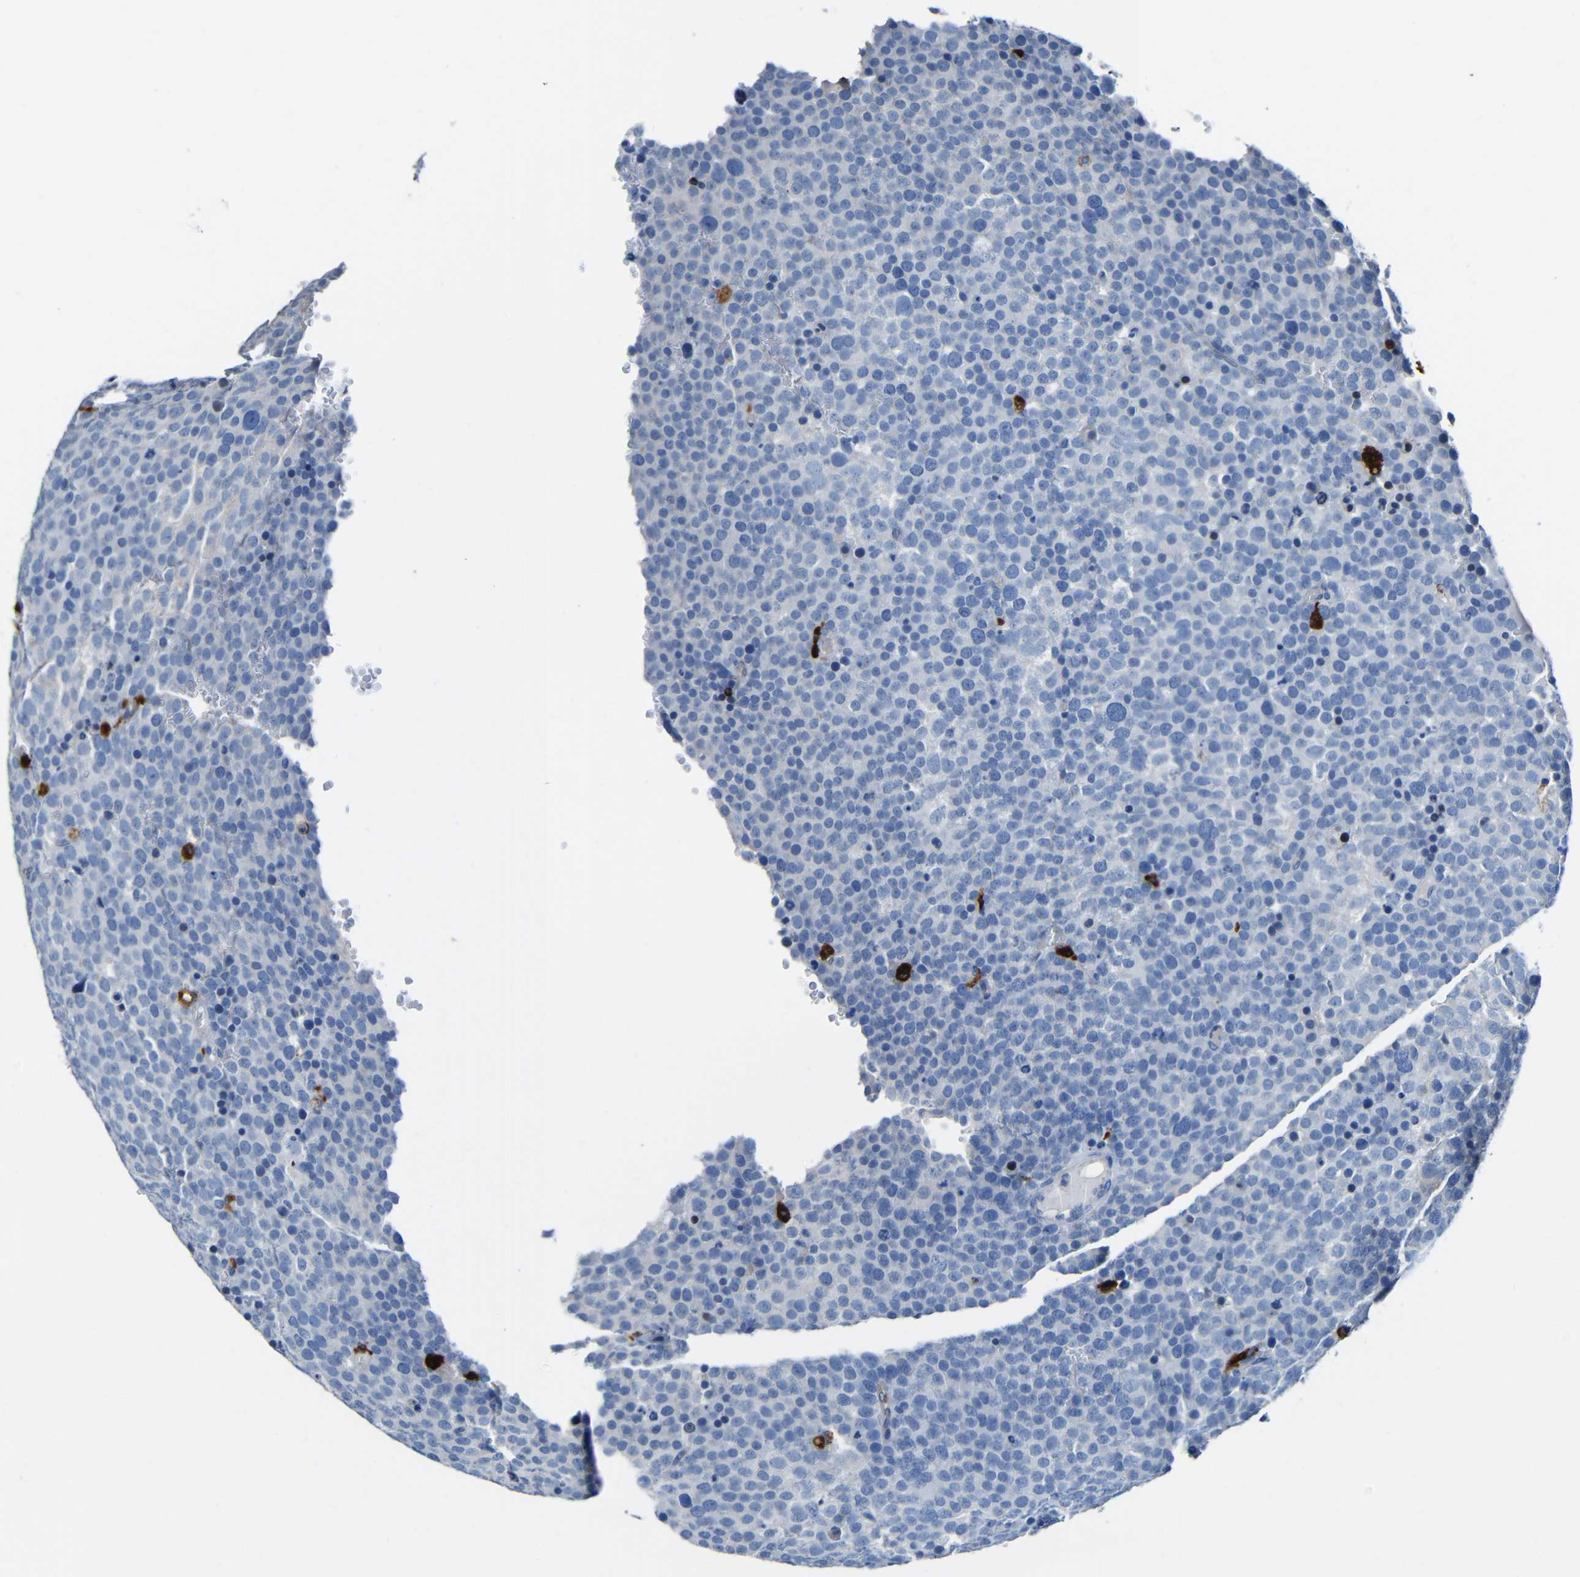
{"staining": {"intensity": "negative", "quantity": "none", "location": "none"}, "tissue": "testis cancer", "cell_type": "Tumor cells", "image_type": "cancer", "snomed": [{"axis": "morphology", "description": "Seminoma, NOS"}, {"axis": "topography", "description": "Testis"}], "caption": "DAB immunohistochemical staining of human testis cancer displays no significant expression in tumor cells.", "gene": "HLA-DMA", "patient": {"sex": "male", "age": 71}}